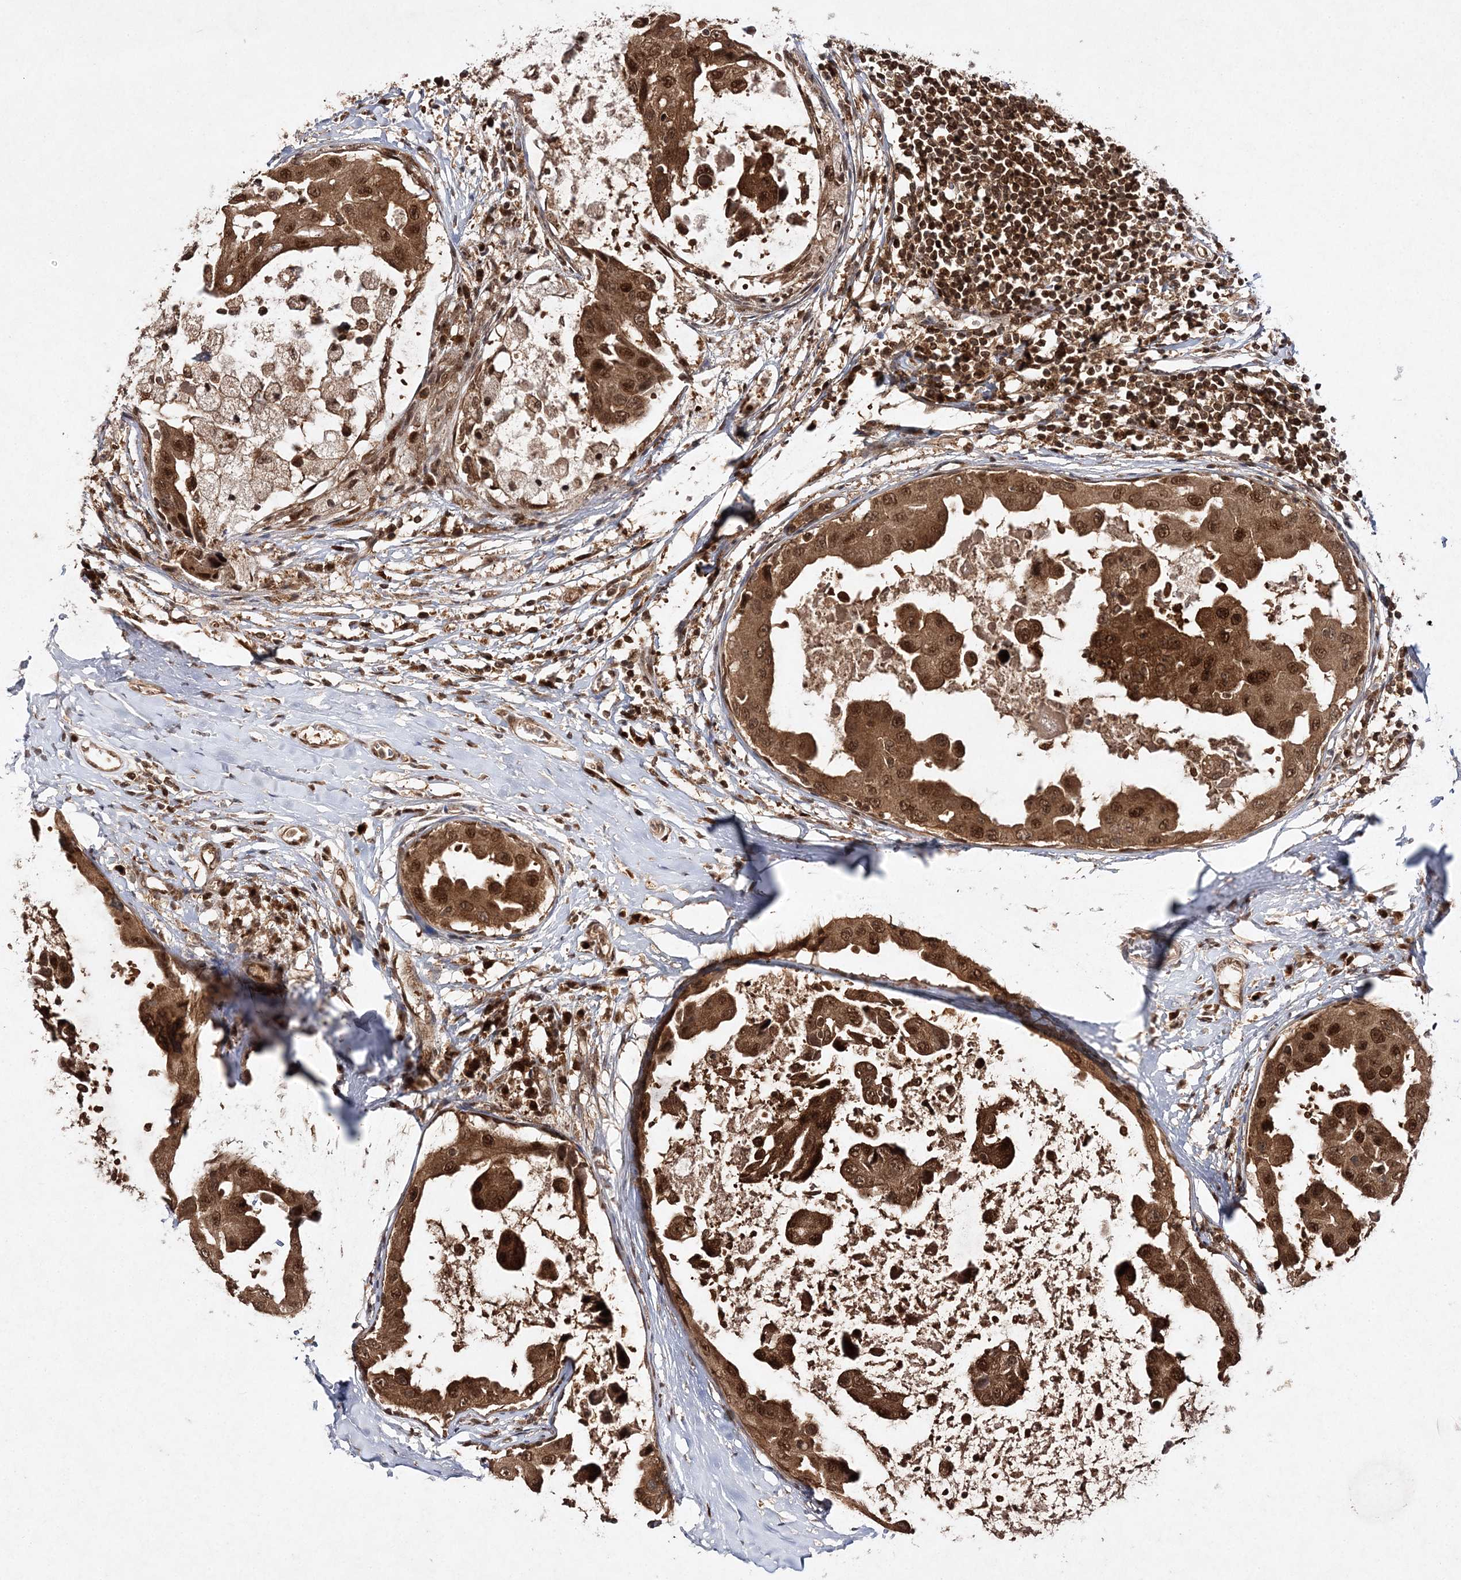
{"staining": {"intensity": "moderate", "quantity": ">75%", "location": "cytoplasmic/membranous,nuclear"}, "tissue": "breast cancer", "cell_type": "Tumor cells", "image_type": "cancer", "snomed": [{"axis": "morphology", "description": "Duct carcinoma"}, {"axis": "topography", "description": "Breast"}], "caption": "Protein expression analysis of breast cancer exhibits moderate cytoplasmic/membranous and nuclear expression in about >75% of tumor cells.", "gene": "NIF3L1", "patient": {"sex": "female", "age": 27}}